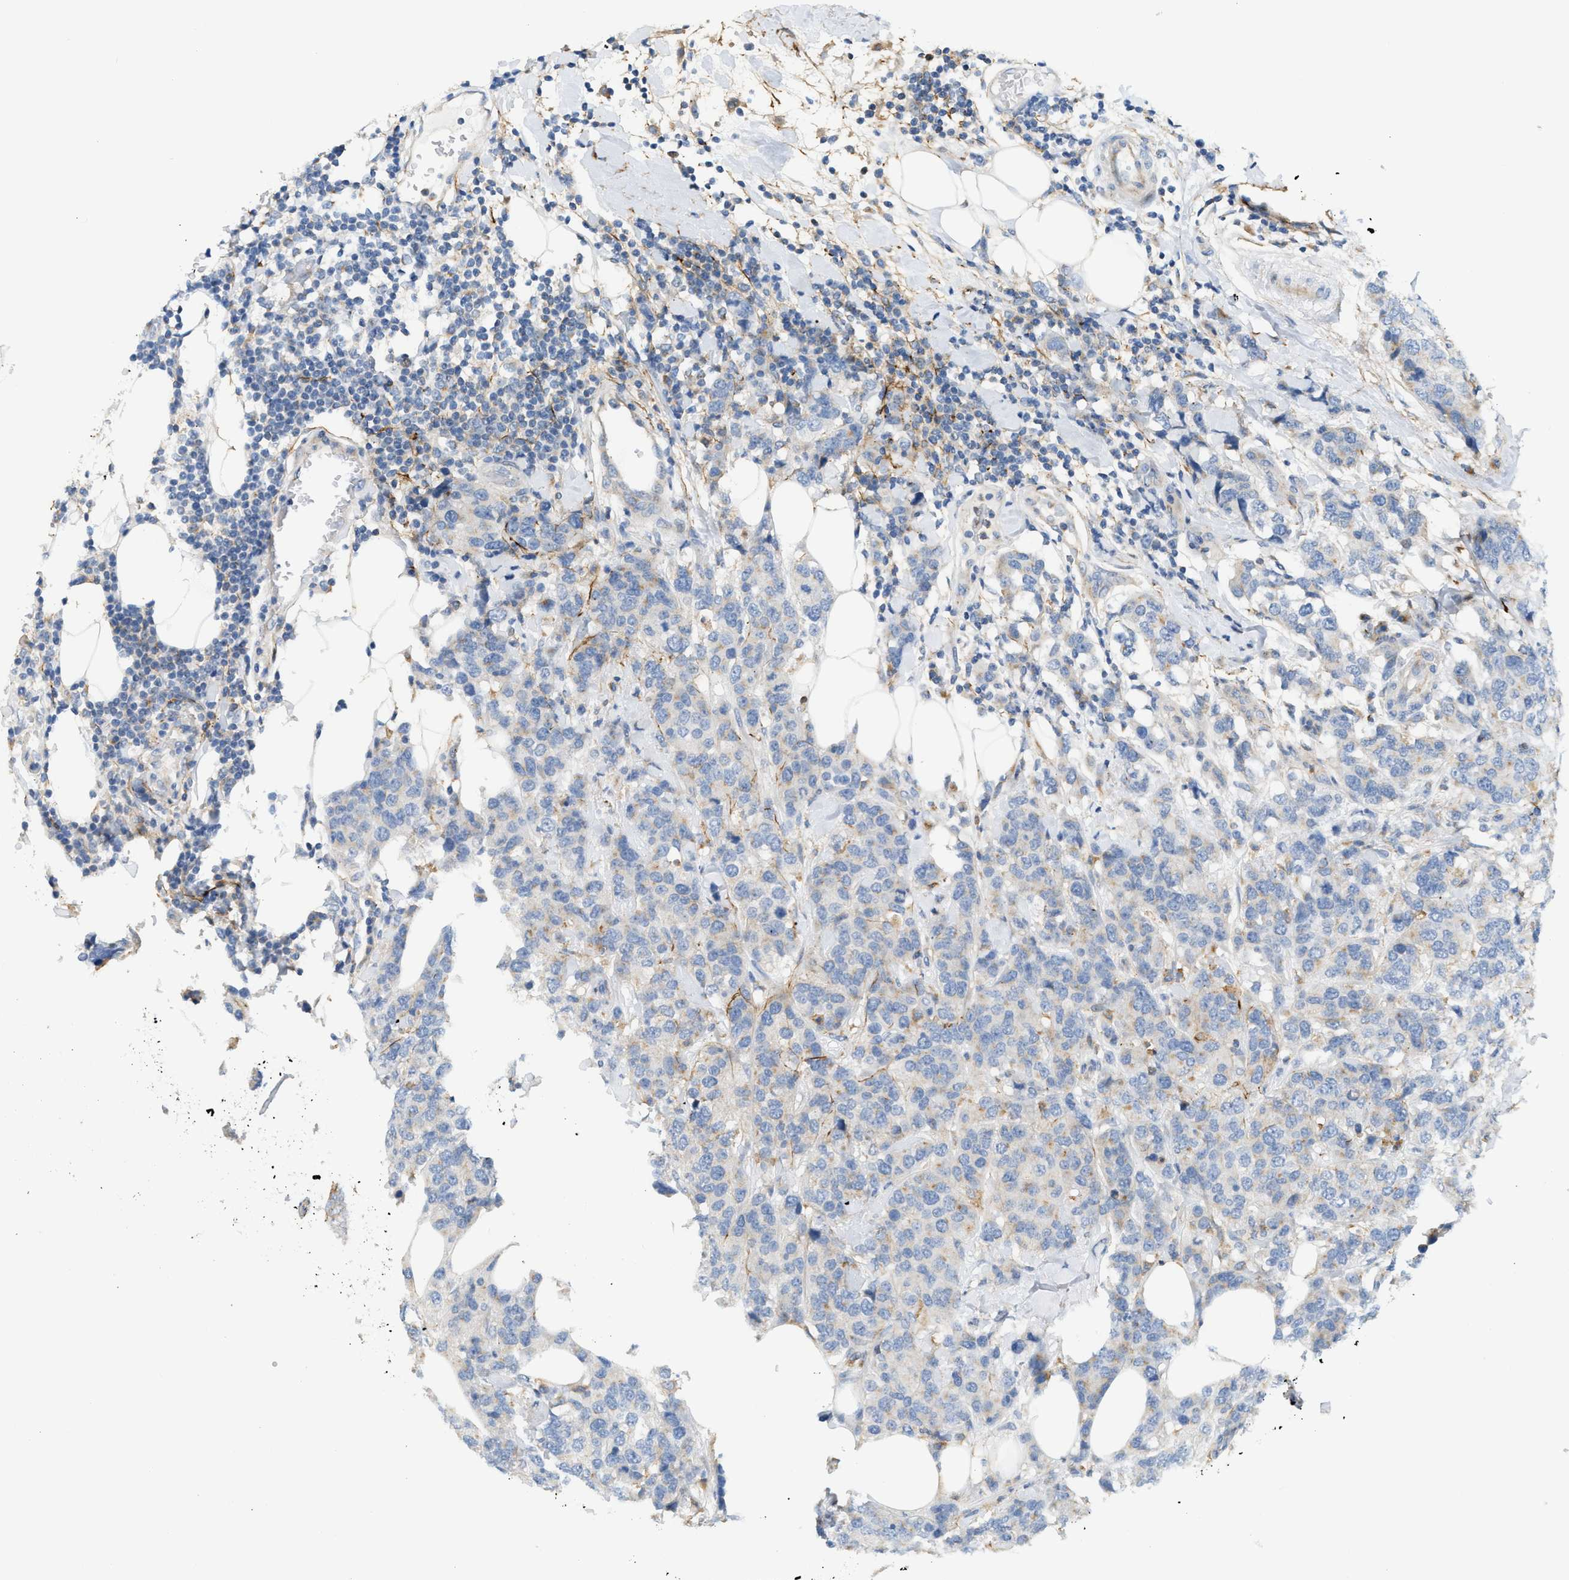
{"staining": {"intensity": "weak", "quantity": "<25%", "location": "cytoplasmic/membranous"}, "tissue": "breast cancer", "cell_type": "Tumor cells", "image_type": "cancer", "snomed": [{"axis": "morphology", "description": "Lobular carcinoma"}, {"axis": "topography", "description": "Breast"}], "caption": "This is an immunohistochemistry (IHC) photomicrograph of human breast cancer. There is no staining in tumor cells.", "gene": "LMBRD1", "patient": {"sex": "female", "age": 59}}